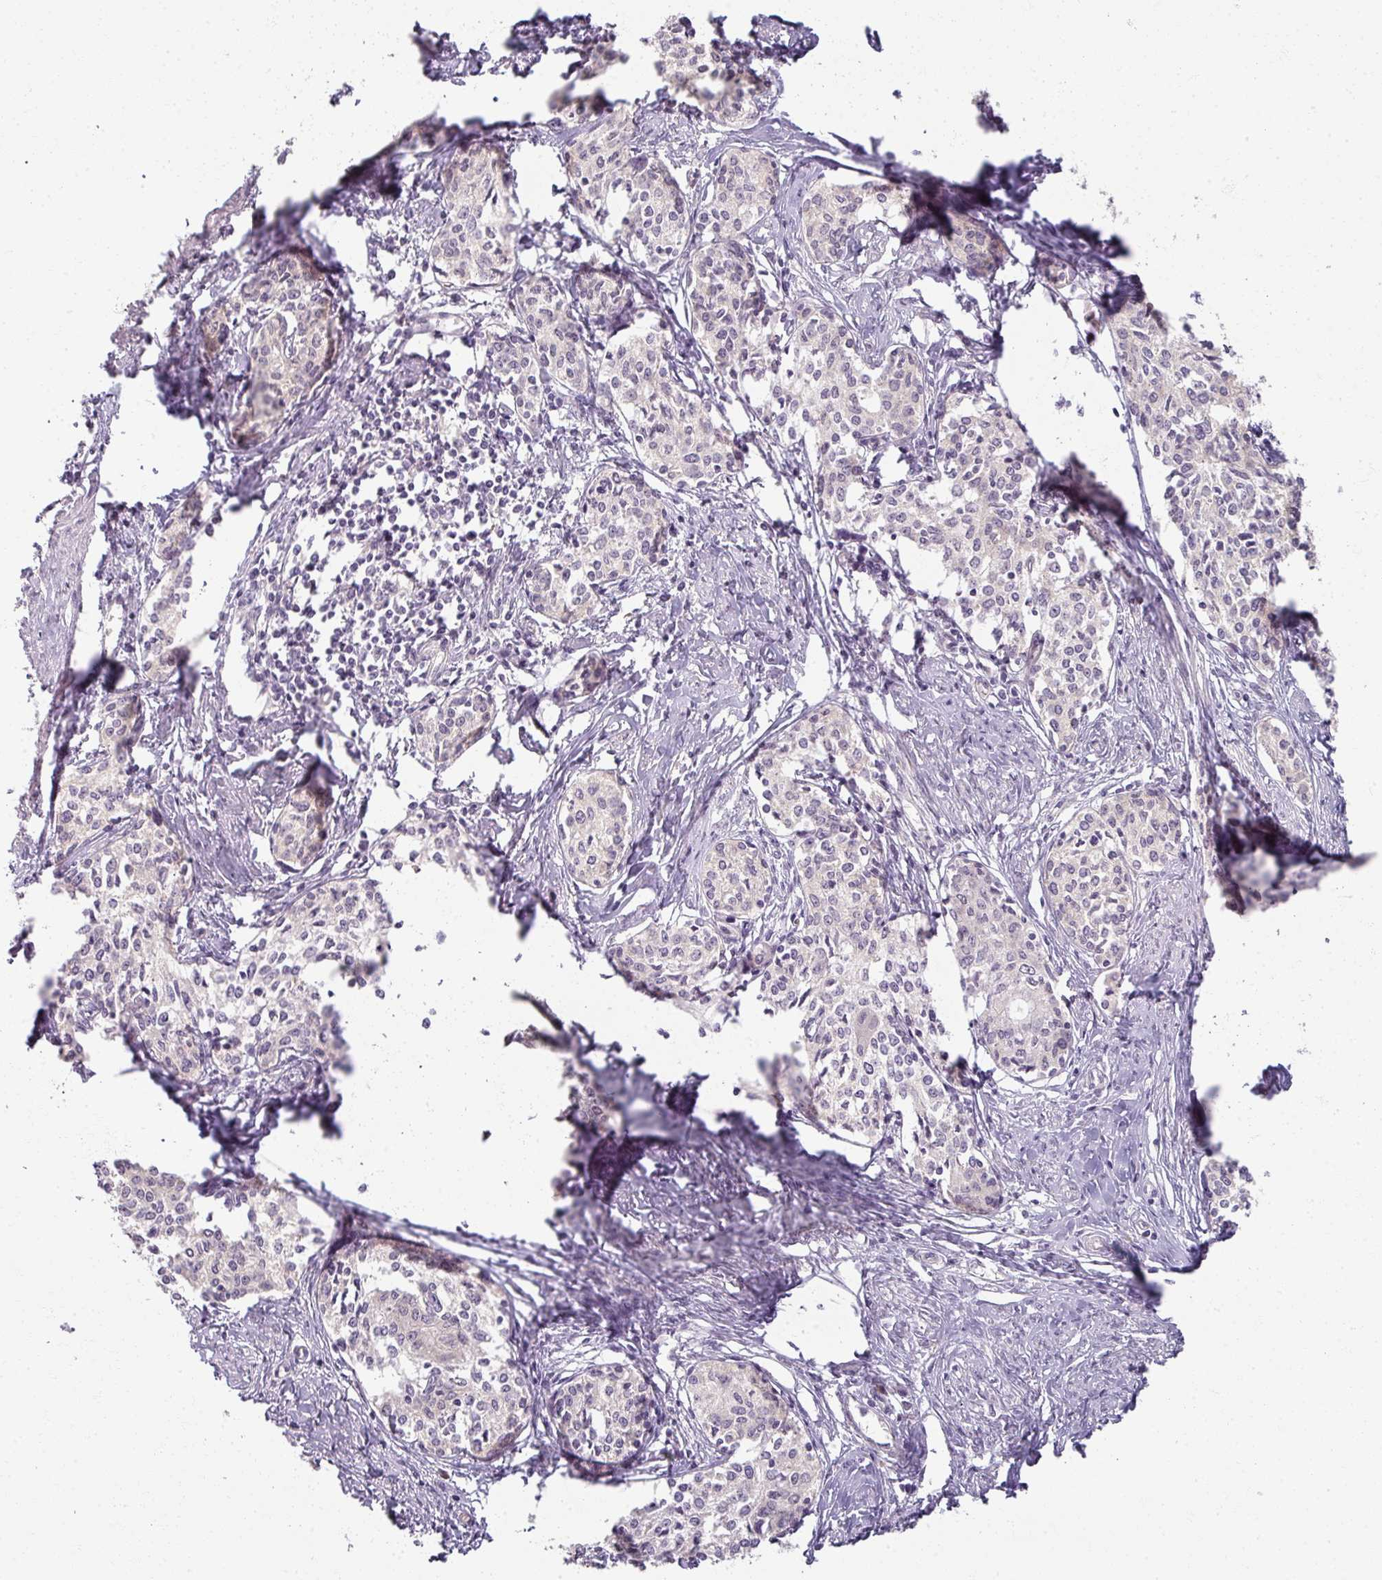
{"staining": {"intensity": "negative", "quantity": "none", "location": "none"}, "tissue": "cervical cancer", "cell_type": "Tumor cells", "image_type": "cancer", "snomed": [{"axis": "morphology", "description": "Squamous cell carcinoma, NOS"}, {"axis": "morphology", "description": "Adenocarcinoma, NOS"}, {"axis": "topography", "description": "Cervix"}], "caption": "Immunohistochemical staining of human squamous cell carcinoma (cervical) demonstrates no significant expression in tumor cells.", "gene": "MYMK", "patient": {"sex": "female", "age": 52}}